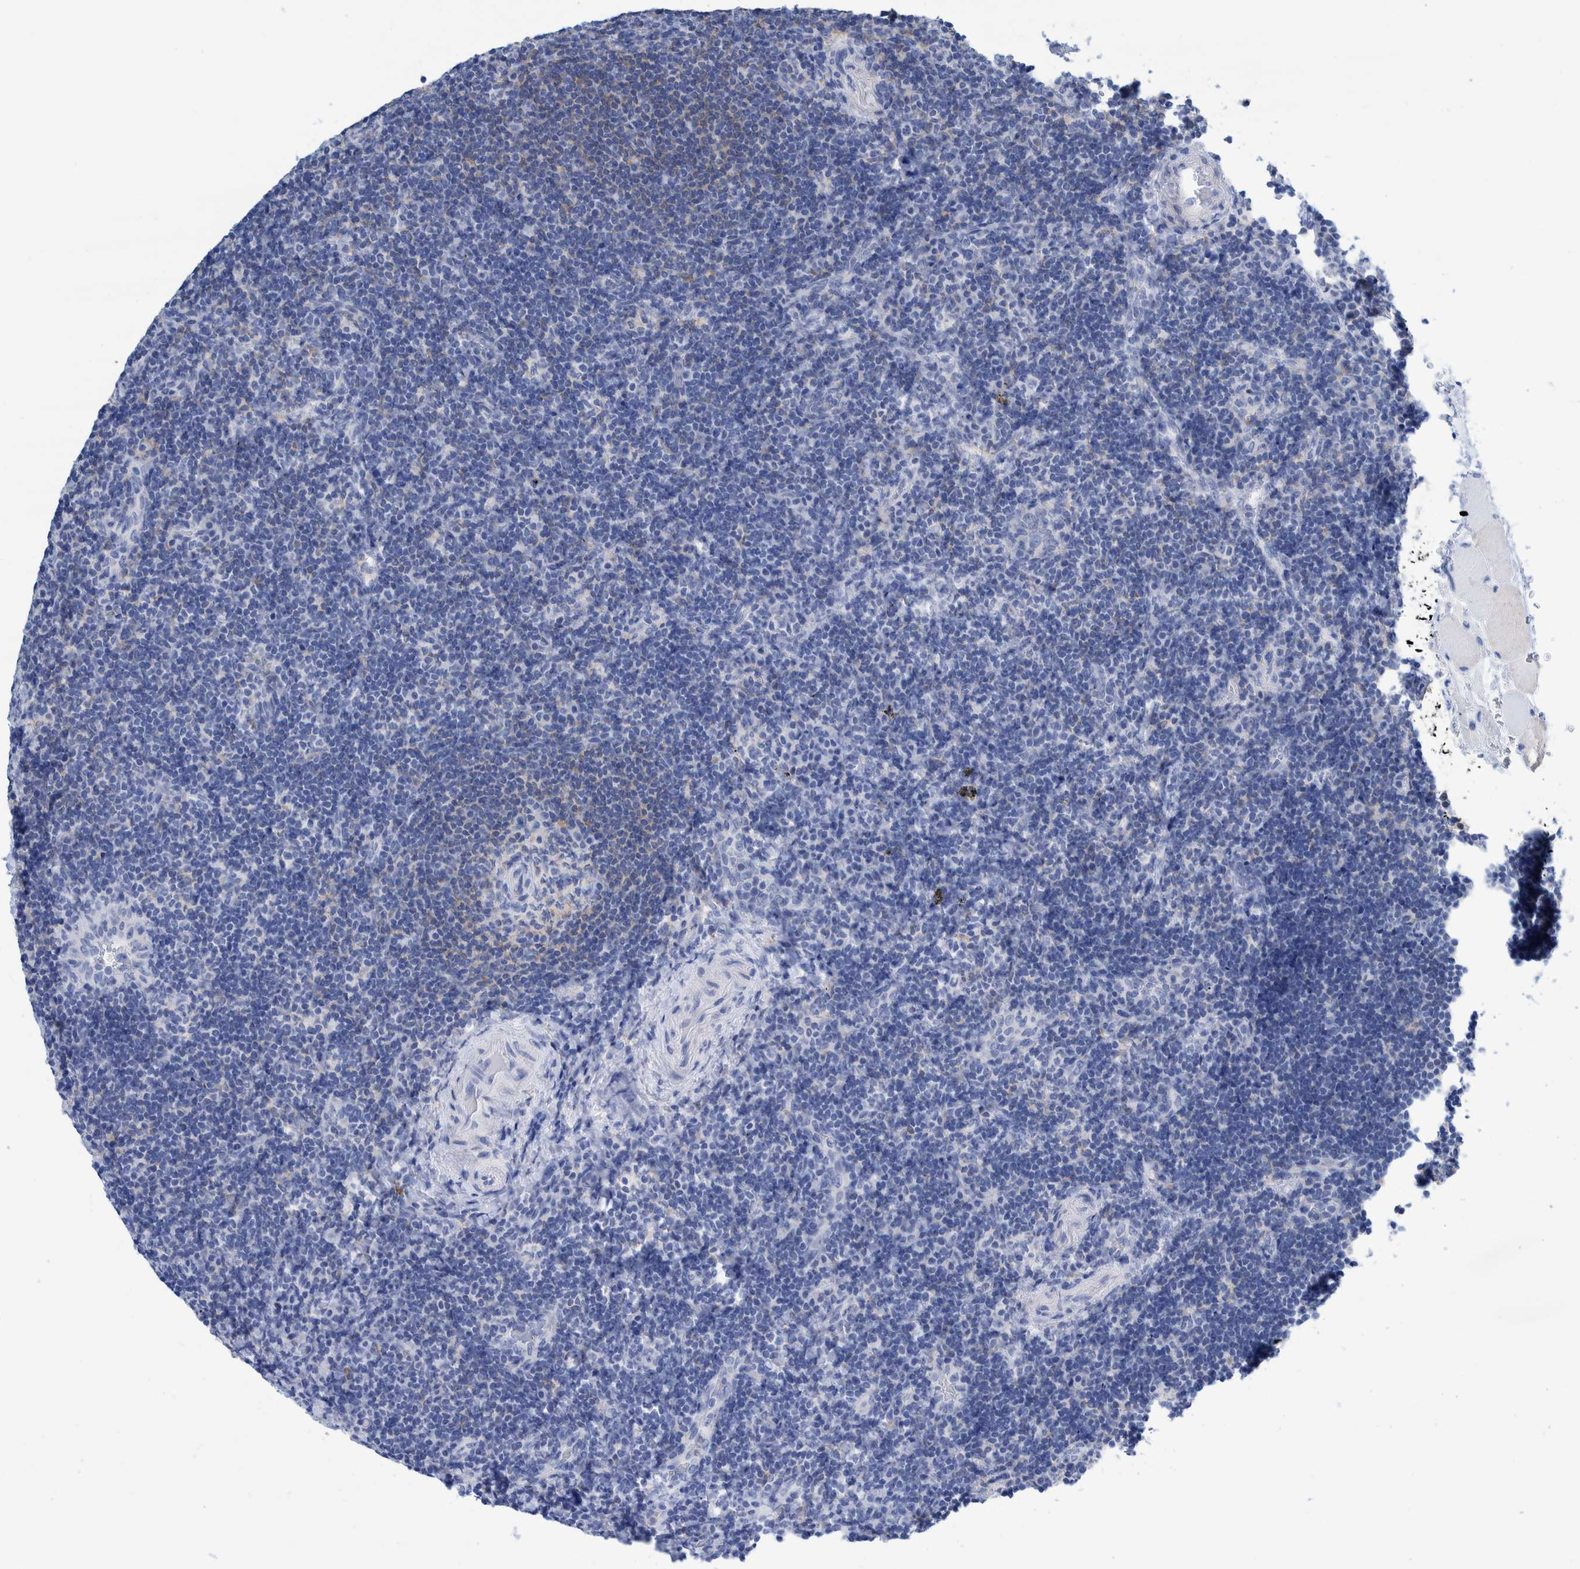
{"staining": {"intensity": "negative", "quantity": "none", "location": "none"}, "tissue": "lymphoma", "cell_type": "Tumor cells", "image_type": "cancer", "snomed": [{"axis": "morphology", "description": "Malignant lymphoma, non-Hodgkin's type, High grade"}, {"axis": "topography", "description": "Tonsil"}], "caption": "Tumor cells show no significant staining in lymphoma.", "gene": "KRT14", "patient": {"sex": "female", "age": 36}}